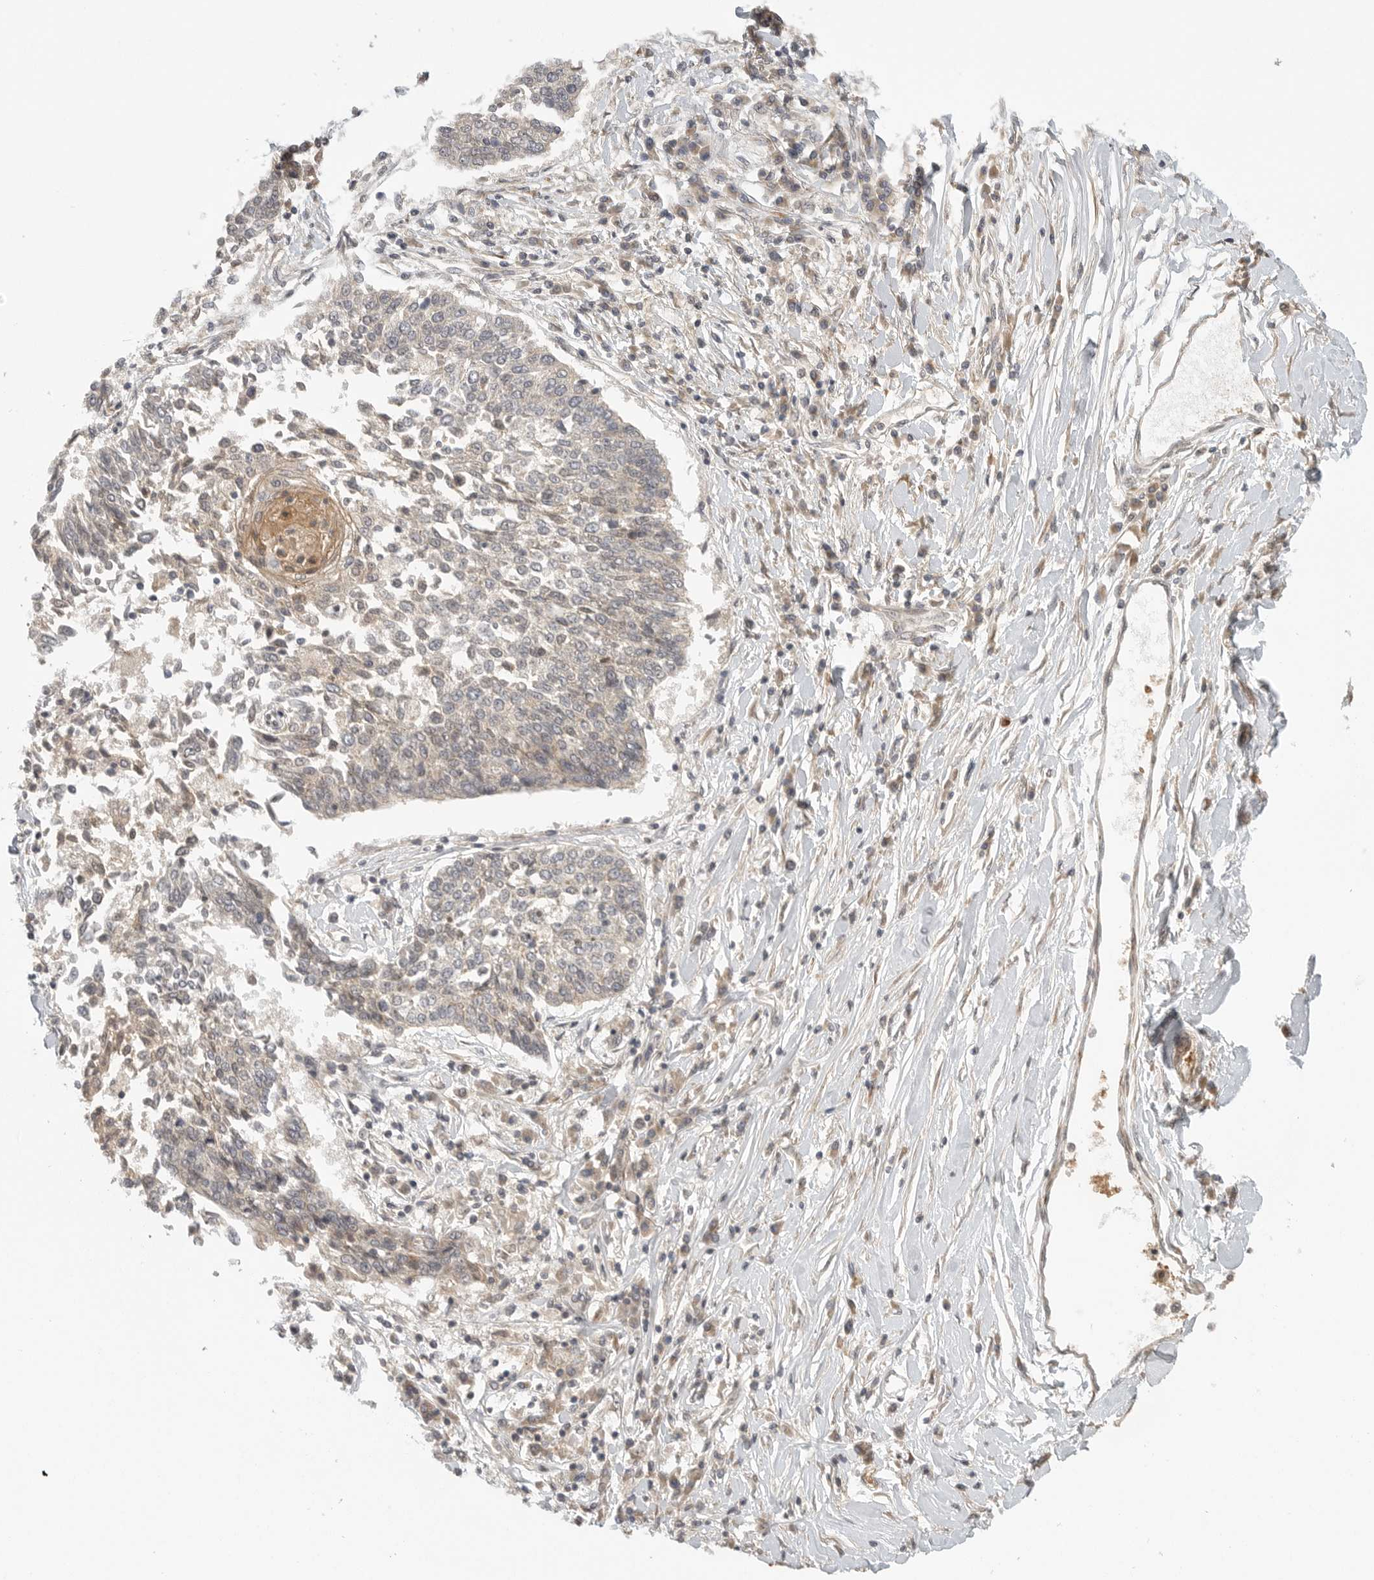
{"staining": {"intensity": "negative", "quantity": "none", "location": "none"}, "tissue": "lung cancer", "cell_type": "Tumor cells", "image_type": "cancer", "snomed": [{"axis": "morphology", "description": "Normal tissue, NOS"}, {"axis": "morphology", "description": "Squamous cell carcinoma, NOS"}, {"axis": "topography", "description": "Cartilage tissue"}, {"axis": "topography", "description": "Bronchus"}, {"axis": "topography", "description": "Lung"}, {"axis": "topography", "description": "Peripheral nerve tissue"}], "caption": "Tumor cells are negative for protein expression in human lung squamous cell carcinoma.", "gene": "CCPG1", "patient": {"sex": "female", "age": 49}}